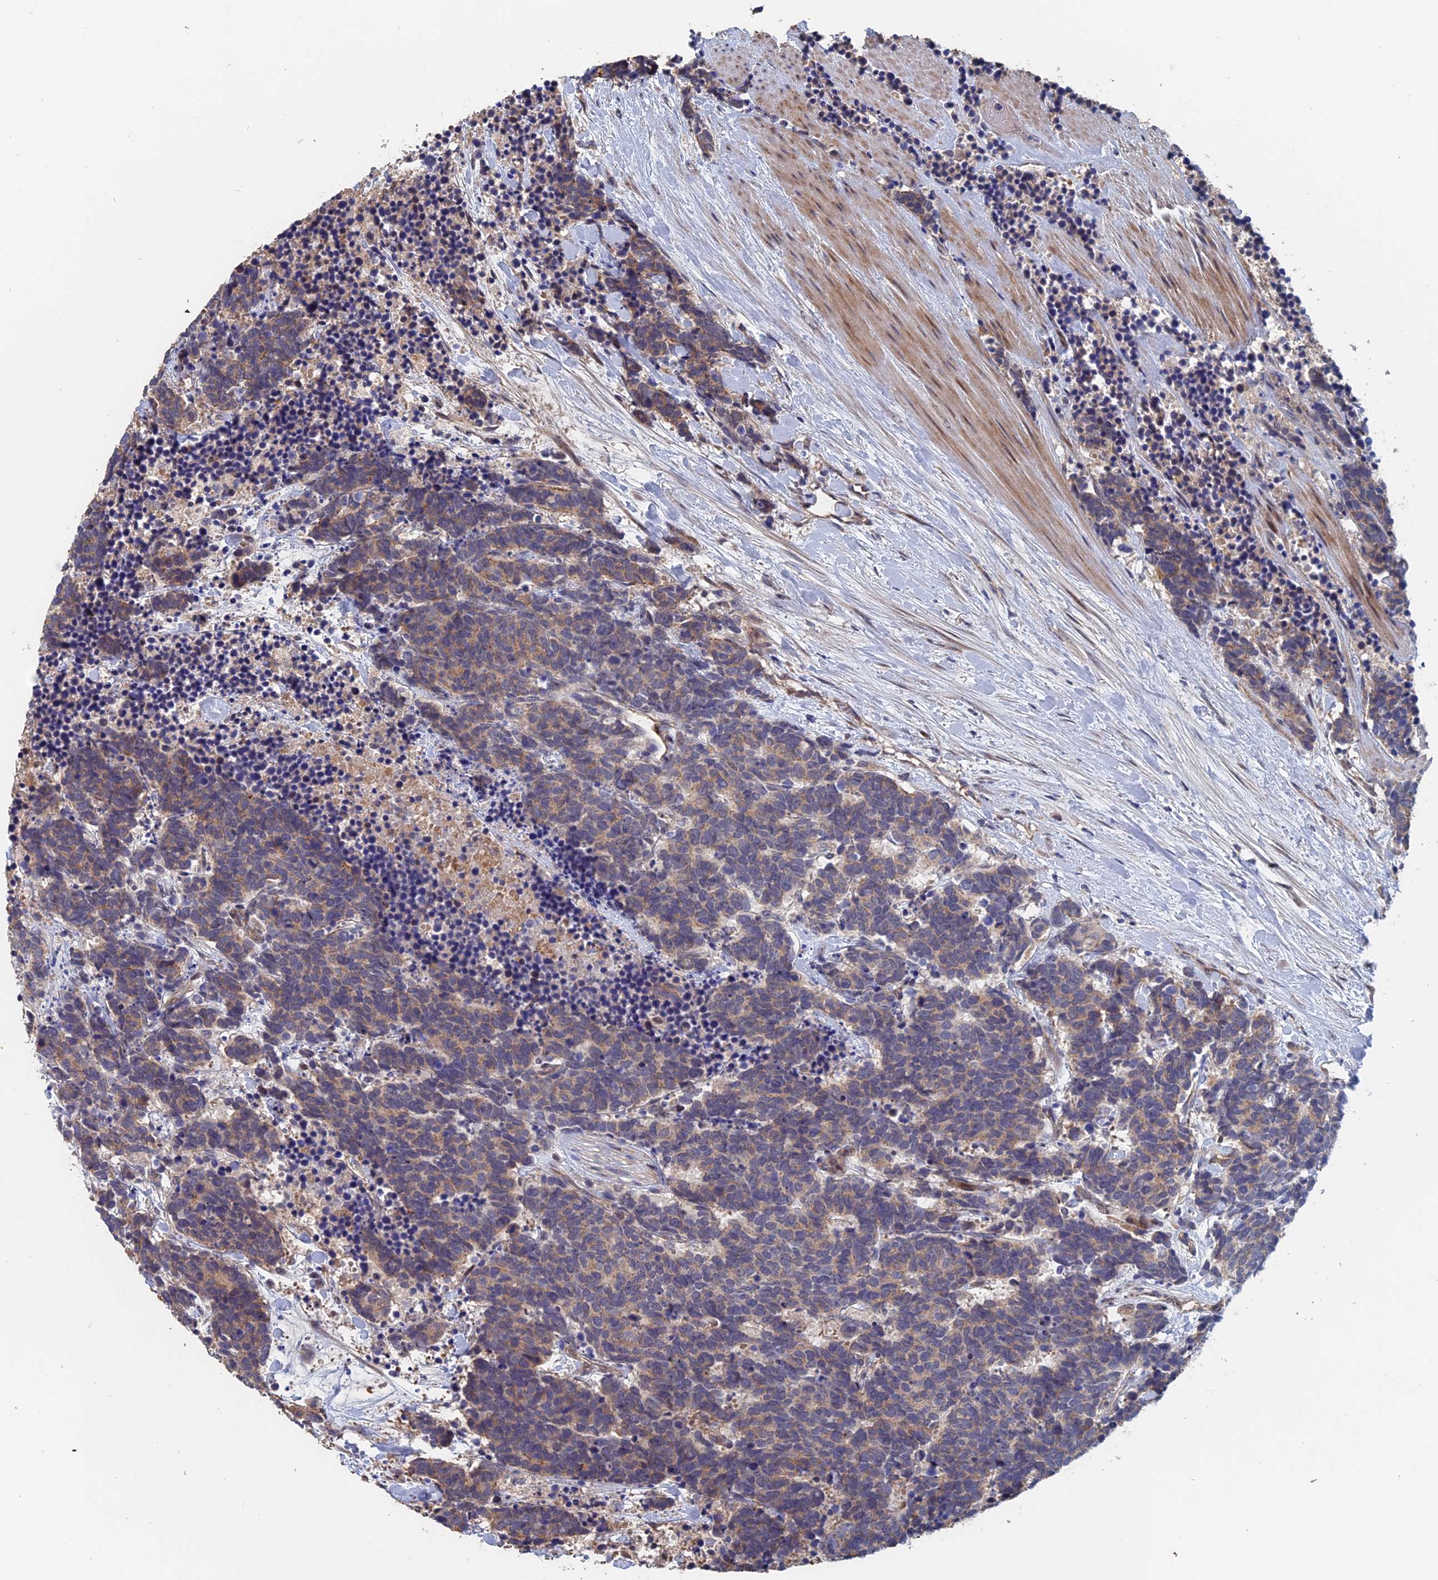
{"staining": {"intensity": "weak", "quantity": "25%-75%", "location": "cytoplasmic/membranous"}, "tissue": "carcinoid", "cell_type": "Tumor cells", "image_type": "cancer", "snomed": [{"axis": "morphology", "description": "Carcinoma, NOS"}, {"axis": "morphology", "description": "Carcinoid, malignant, NOS"}, {"axis": "topography", "description": "Prostate"}], "caption": "Carcinoid stained with a protein marker demonstrates weak staining in tumor cells.", "gene": "SLC33A1", "patient": {"sex": "male", "age": 57}}